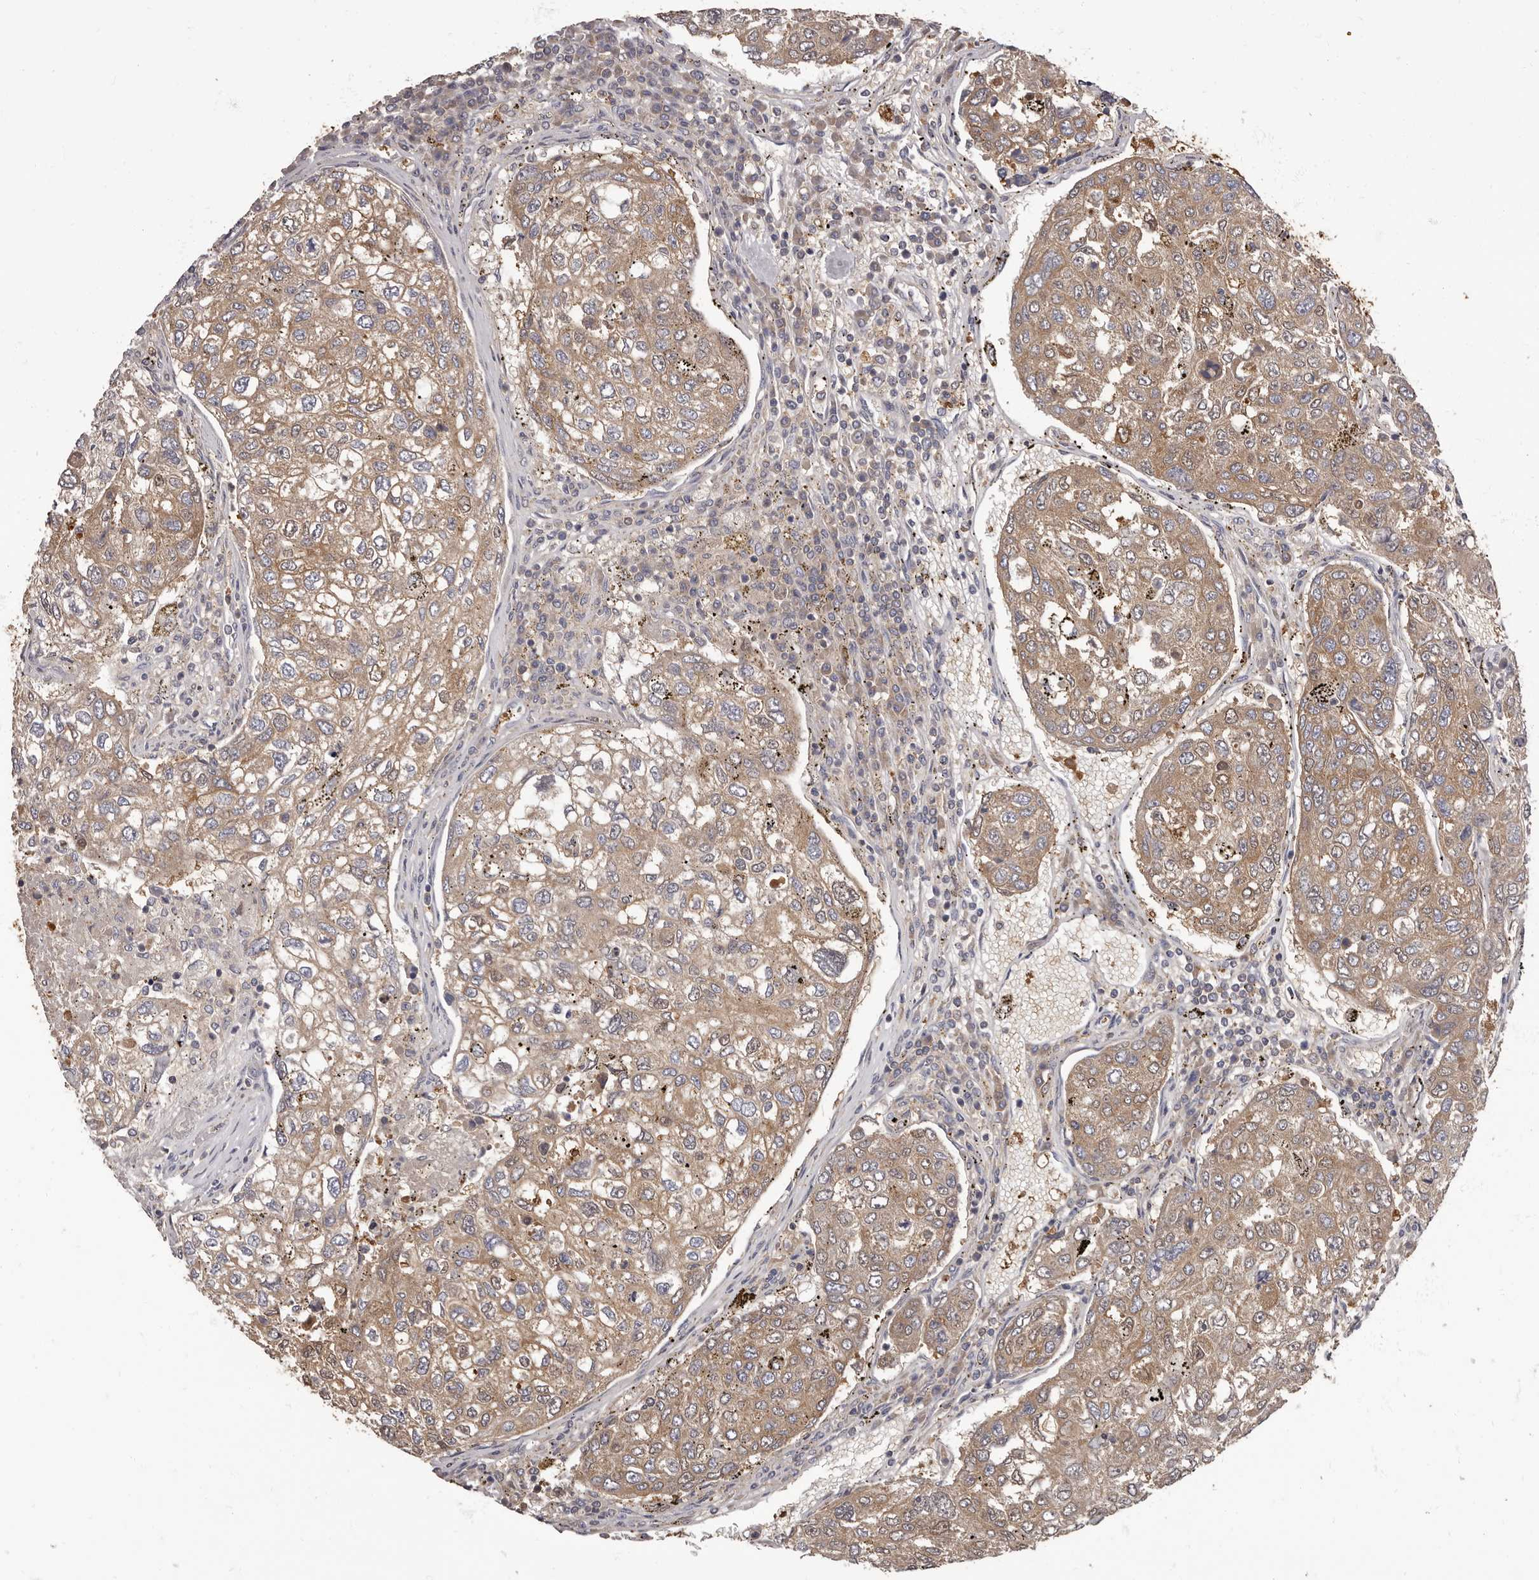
{"staining": {"intensity": "moderate", "quantity": ">75%", "location": "cytoplasmic/membranous"}, "tissue": "urothelial cancer", "cell_type": "Tumor cells", "image_type": "cancer", "snomed": [{"axis": "morphology", "description": "Urothelial carcinoma, High grade"}, {"axis": "topography", "description": "Lymph node"}, {"axis": "topography", "description": "Urinary bladder"}], "caption": "A micrograph of high-grade urothelial carcinoma stained for a protein displays moderate cytoplasmic/membranous brown staining in tumor cells. The protein is stained brown, and the nuclei are stained in blue (DAB IHC with brightfield microscopy, high magnification).", "gene": "APEH", "patient": {"sex": "male", "age": 51}}